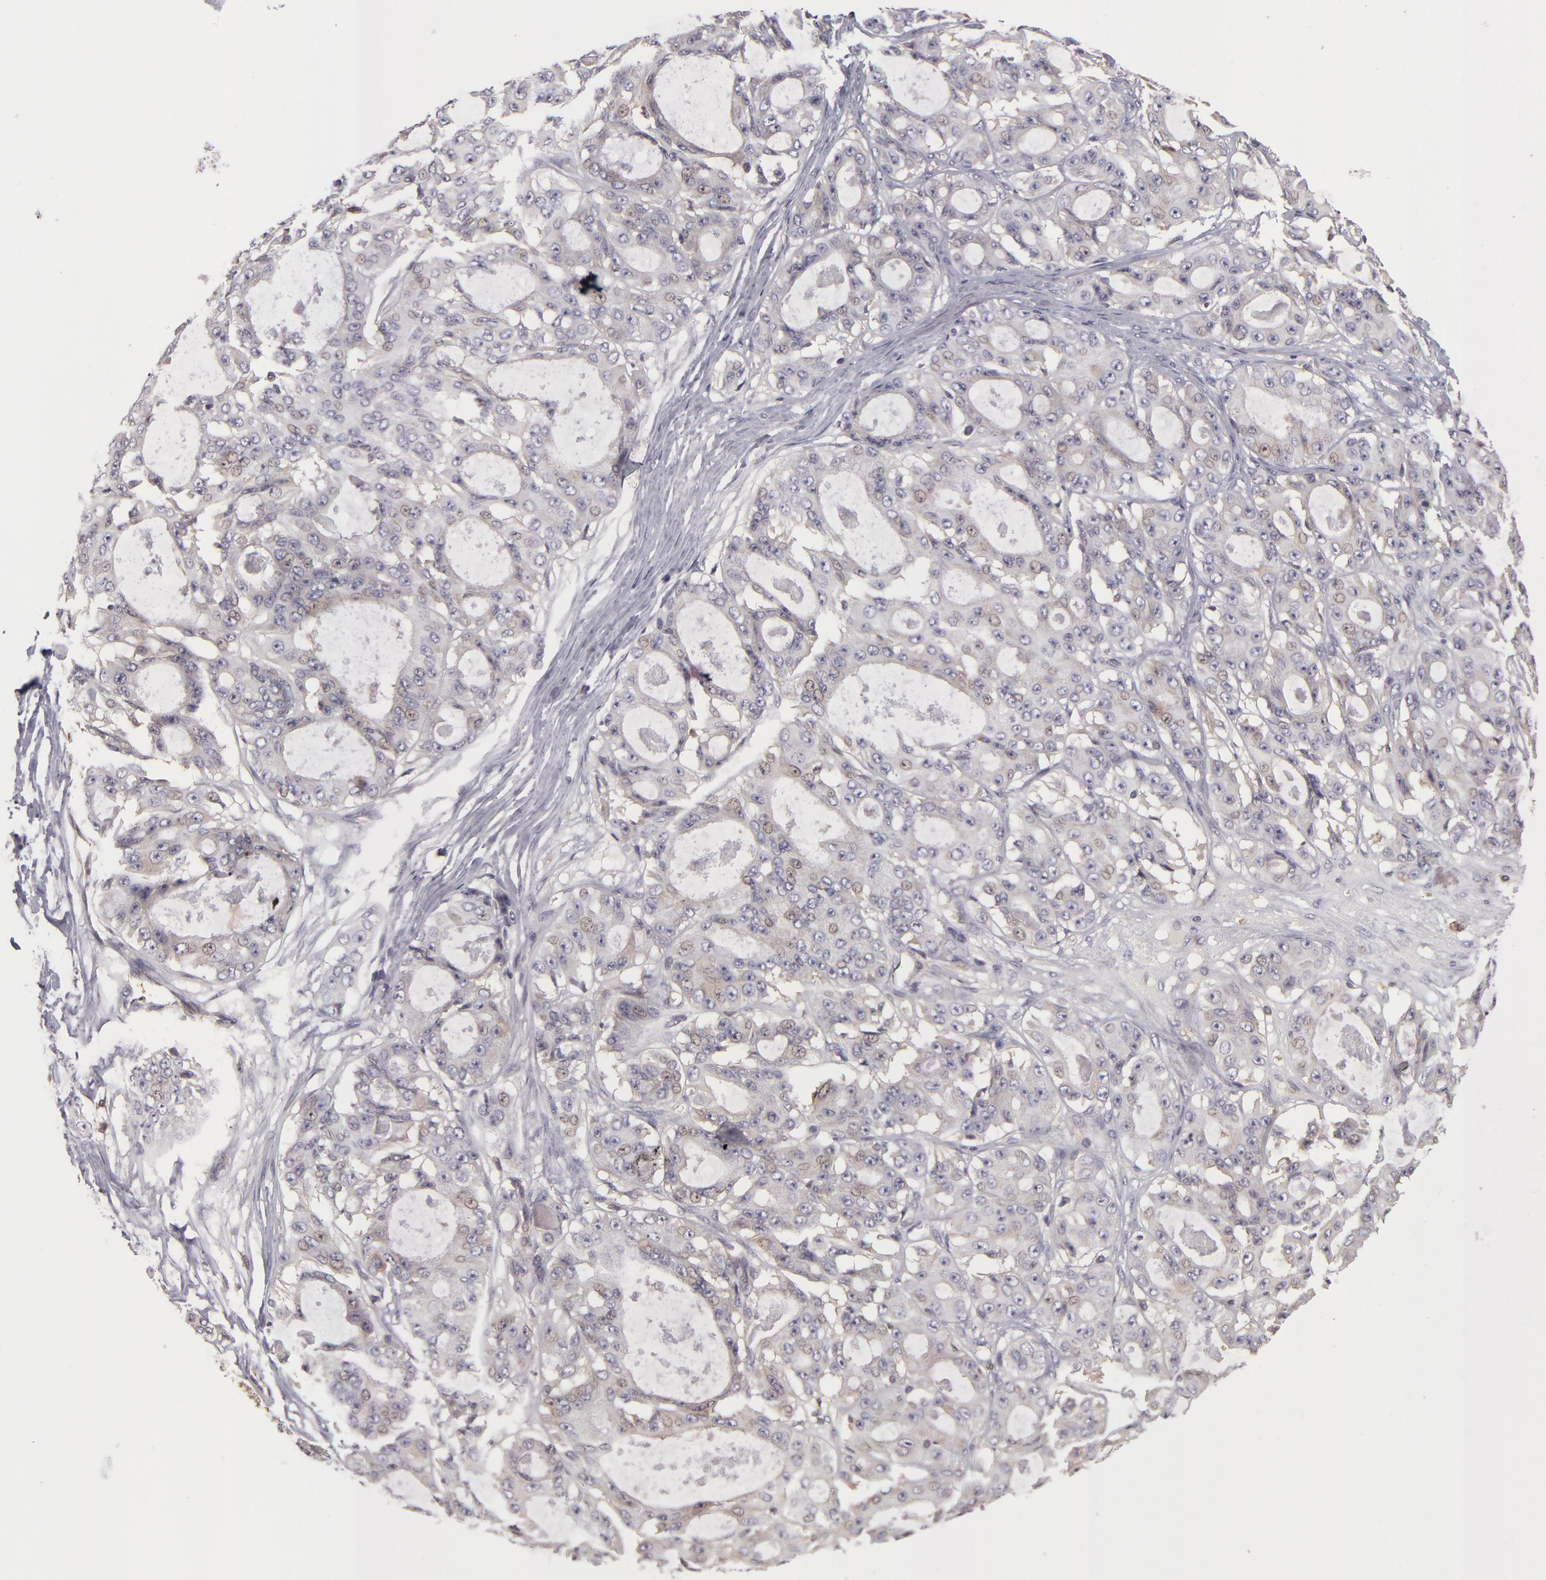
{"staining": {"intensity": "weak", "quantity": "<25%", "location": "nuclear"}, "tissue": "ovarian cancer", "cell_type": "Tumor cells", "image_type": "cancer", "snomed": [{"axis": "morphology", "description": "Carcinoma, endometroid"}, {"axis": "topography", "description": "Ovary"}], "caption": "A high-resolution image shows immunohistochemistry (IHC) staining of ovarian endometroid carcinoma, which reveals no significant staining in tumor cells.", "gene": "ZNF229", "patient": {"sex": "female", "age": 61}}